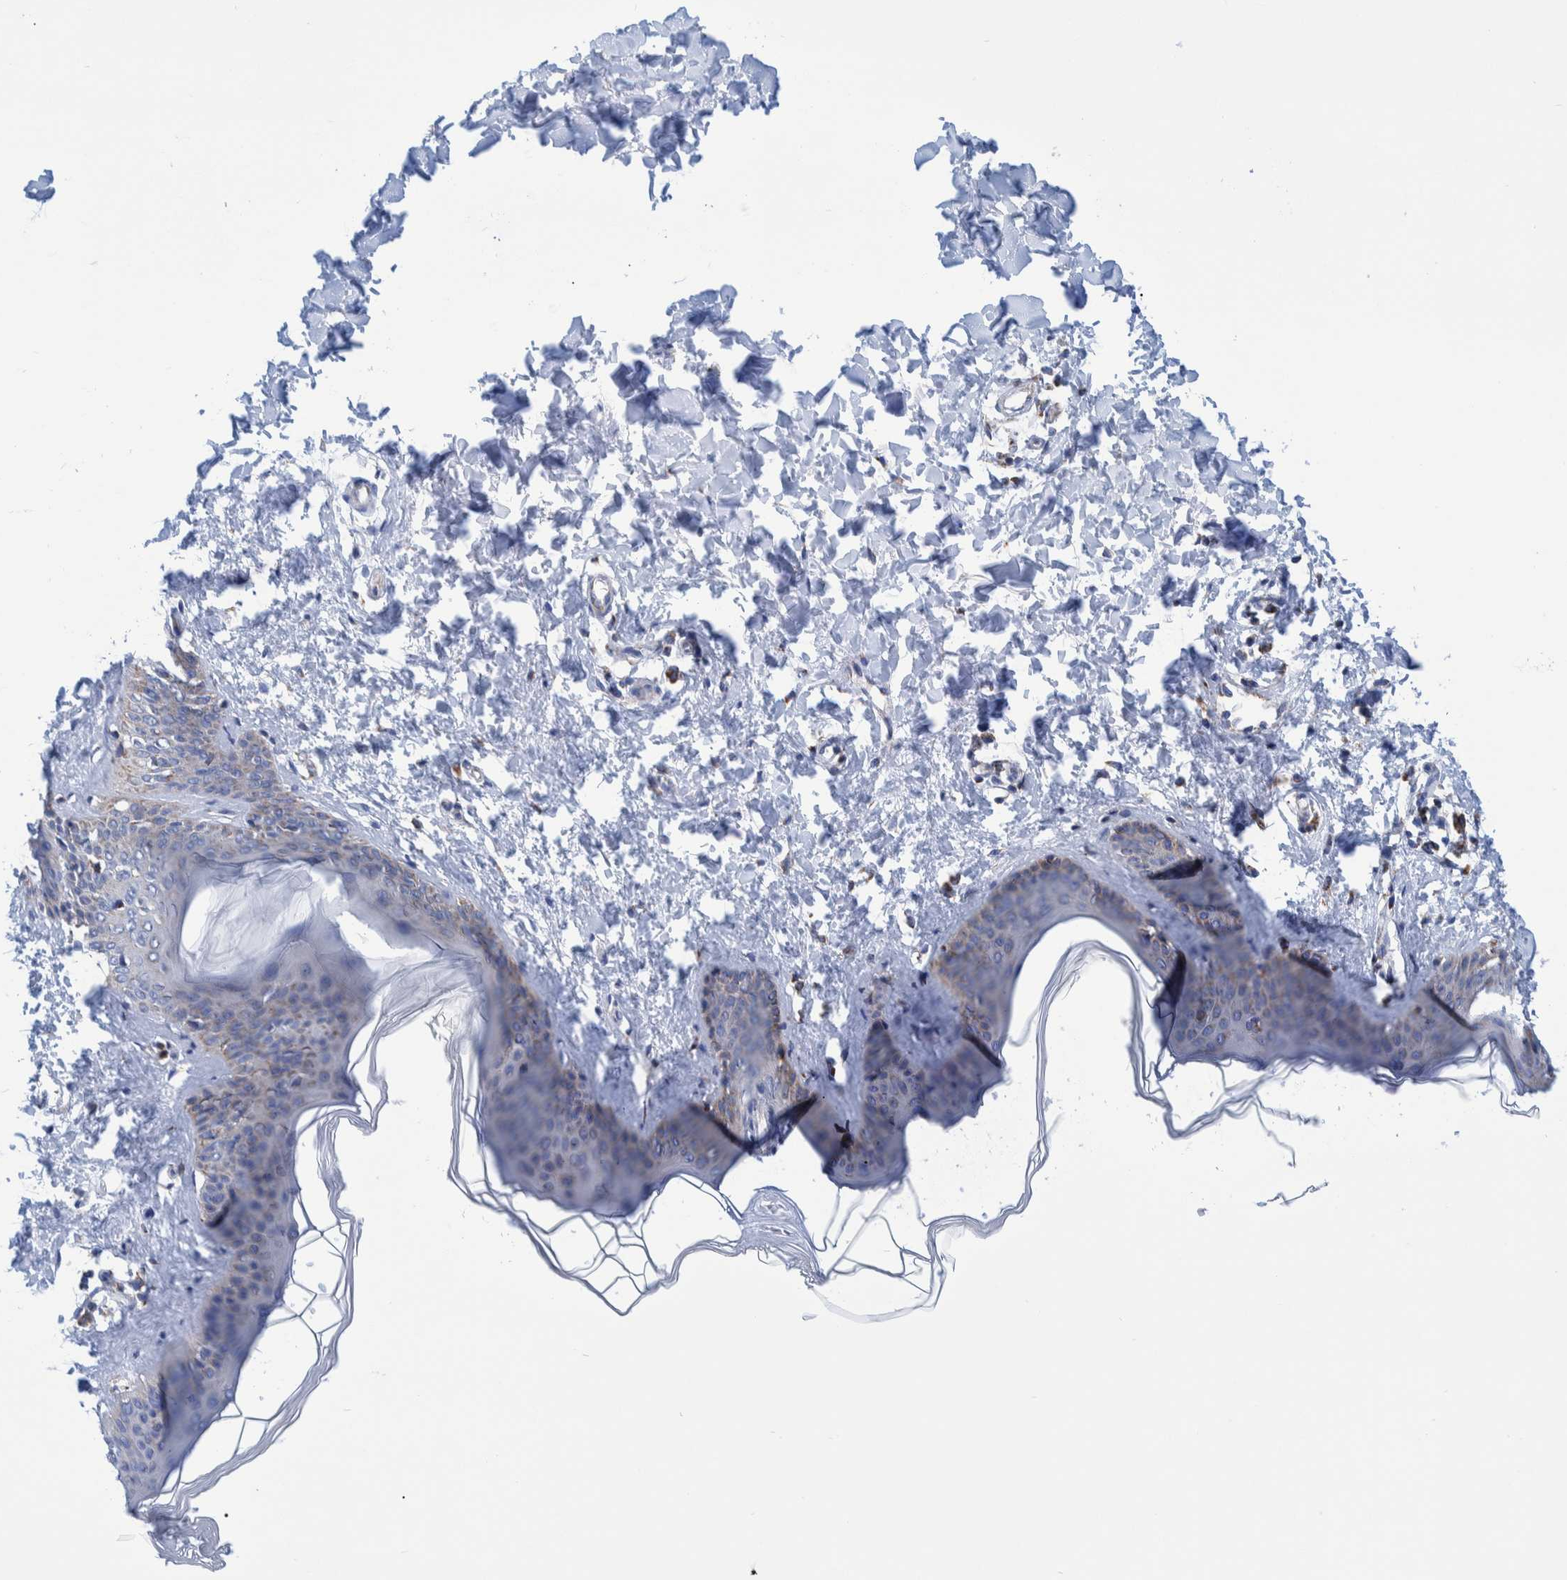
{"staining": {"intensity": "negative", "quantity": "none", "location": "none"}, "tissue": "skin", "cell_type": "Fibroblasts", "image_type": "normal", "snomed": [{"axis": "morphology", "description": "Normal tissue, NOS"}, {"axis": "topography", "description": "Skin"}], "caption": "IHC histopathology image of normal skin: skin stained with DAB (3,3'-diaminobenzidine) exhibits no significant protein positivity in fibroblasts. The staining is performed using DAB brown chromogen with nuclei counter-stained in using hematoxylin.", "gene": "BZW2", "patient": {"sex": "female", "age": 17}}